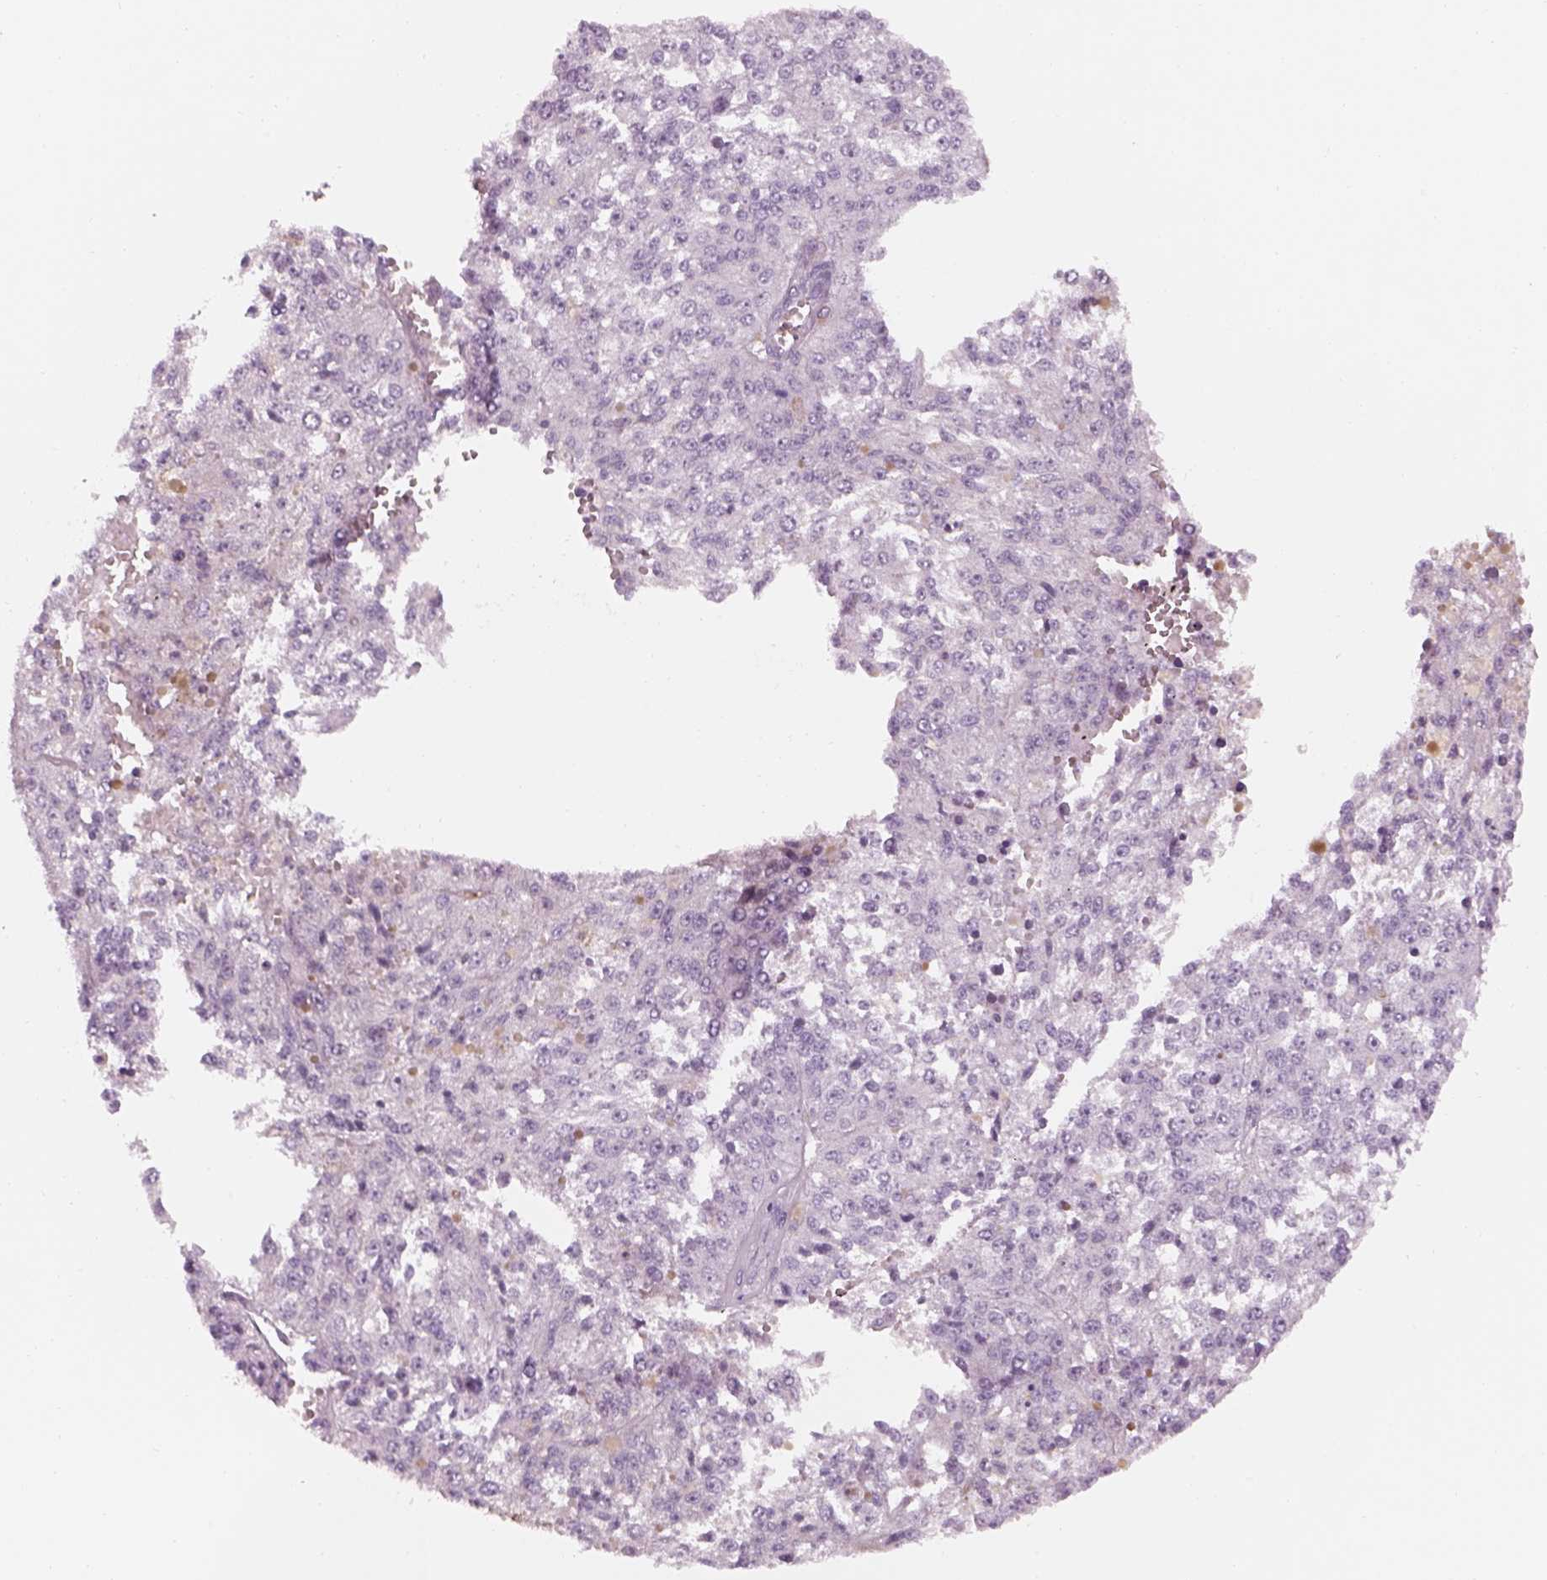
{"staining": {"intensity": "negative", "quantity": "none", "location": "none"}, "tissue": "melanoma", "cell_type": "Tumor cells", "image_type": "cancer", "snomed": [{"axis": "morphology", "description": "Malignant melanoma, Metastatic site"}, {"axis": "topography", "description": "Lymph node"}], "caption": "A histopathology image of human melanoma is negative for staining in tumor cells.", "gene": "GAS2L2", "patient": {"sex": "female", "age": 64}}